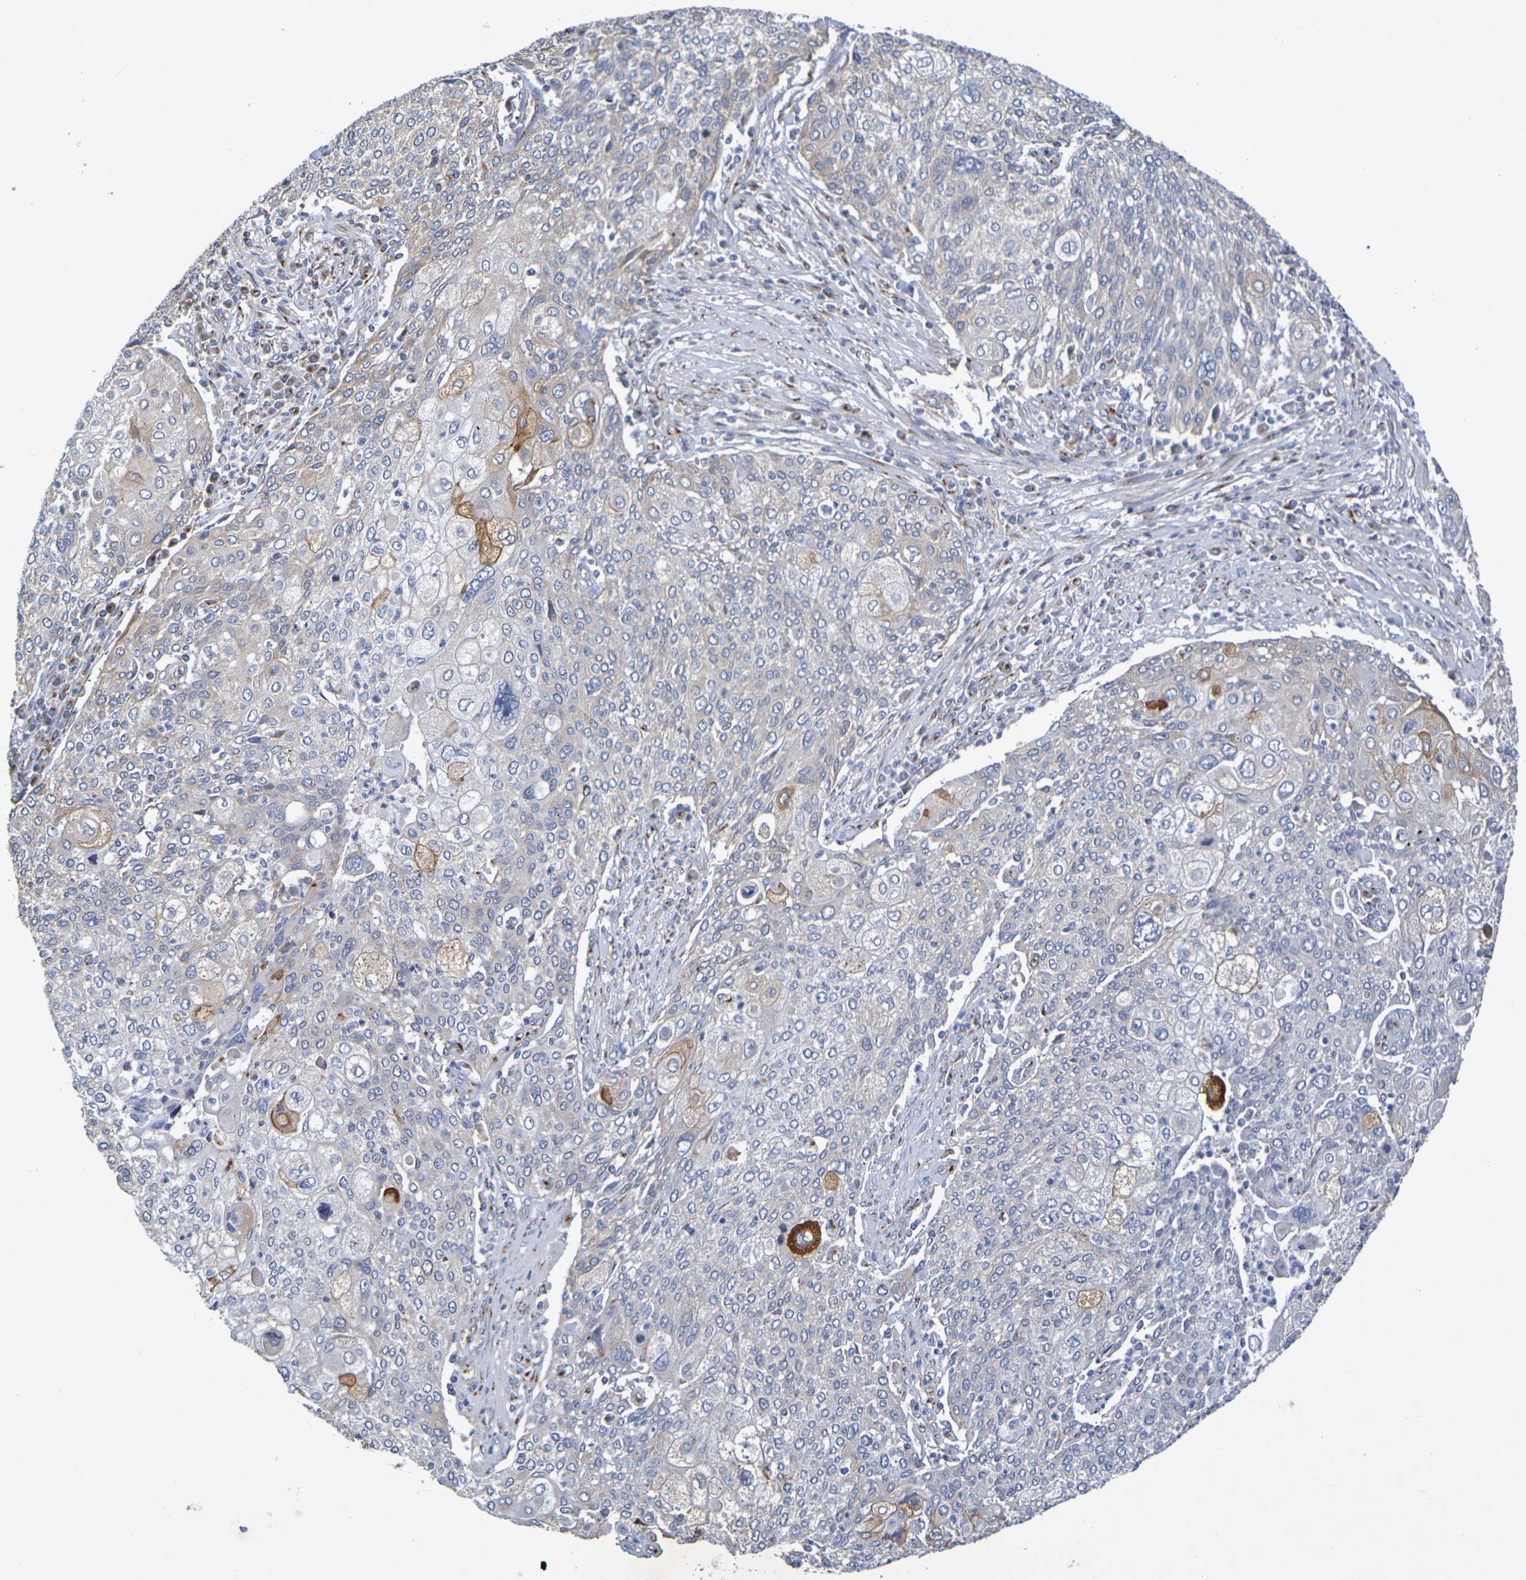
{"staining": {"intensity": "moderate", "quantity": "<25%", "location": "cytoplasmic/membranous"}, "tissue": "cervical cancer", "cell_type": "Tumor cells", "image_type": "cancer", "snomed": [{"axis": "morphology", "description": "Squamous cell carcinoma, NOS"}, {"axis": "topography", "description": "Cervix"}], "caption": "The micrograph displays immunohistochemical staining of cervical cancer (squamous cell carcinoma). There is moderate cytoplasmic/membranous staining is appreciated in about <25% of tumor cells. (DAB (3,3'-diaminobenzidine) = brown stain, brightfield microscopy at high magnification).", "gene": "DCP2", "patient": {"sex": "female", "age": 40}}